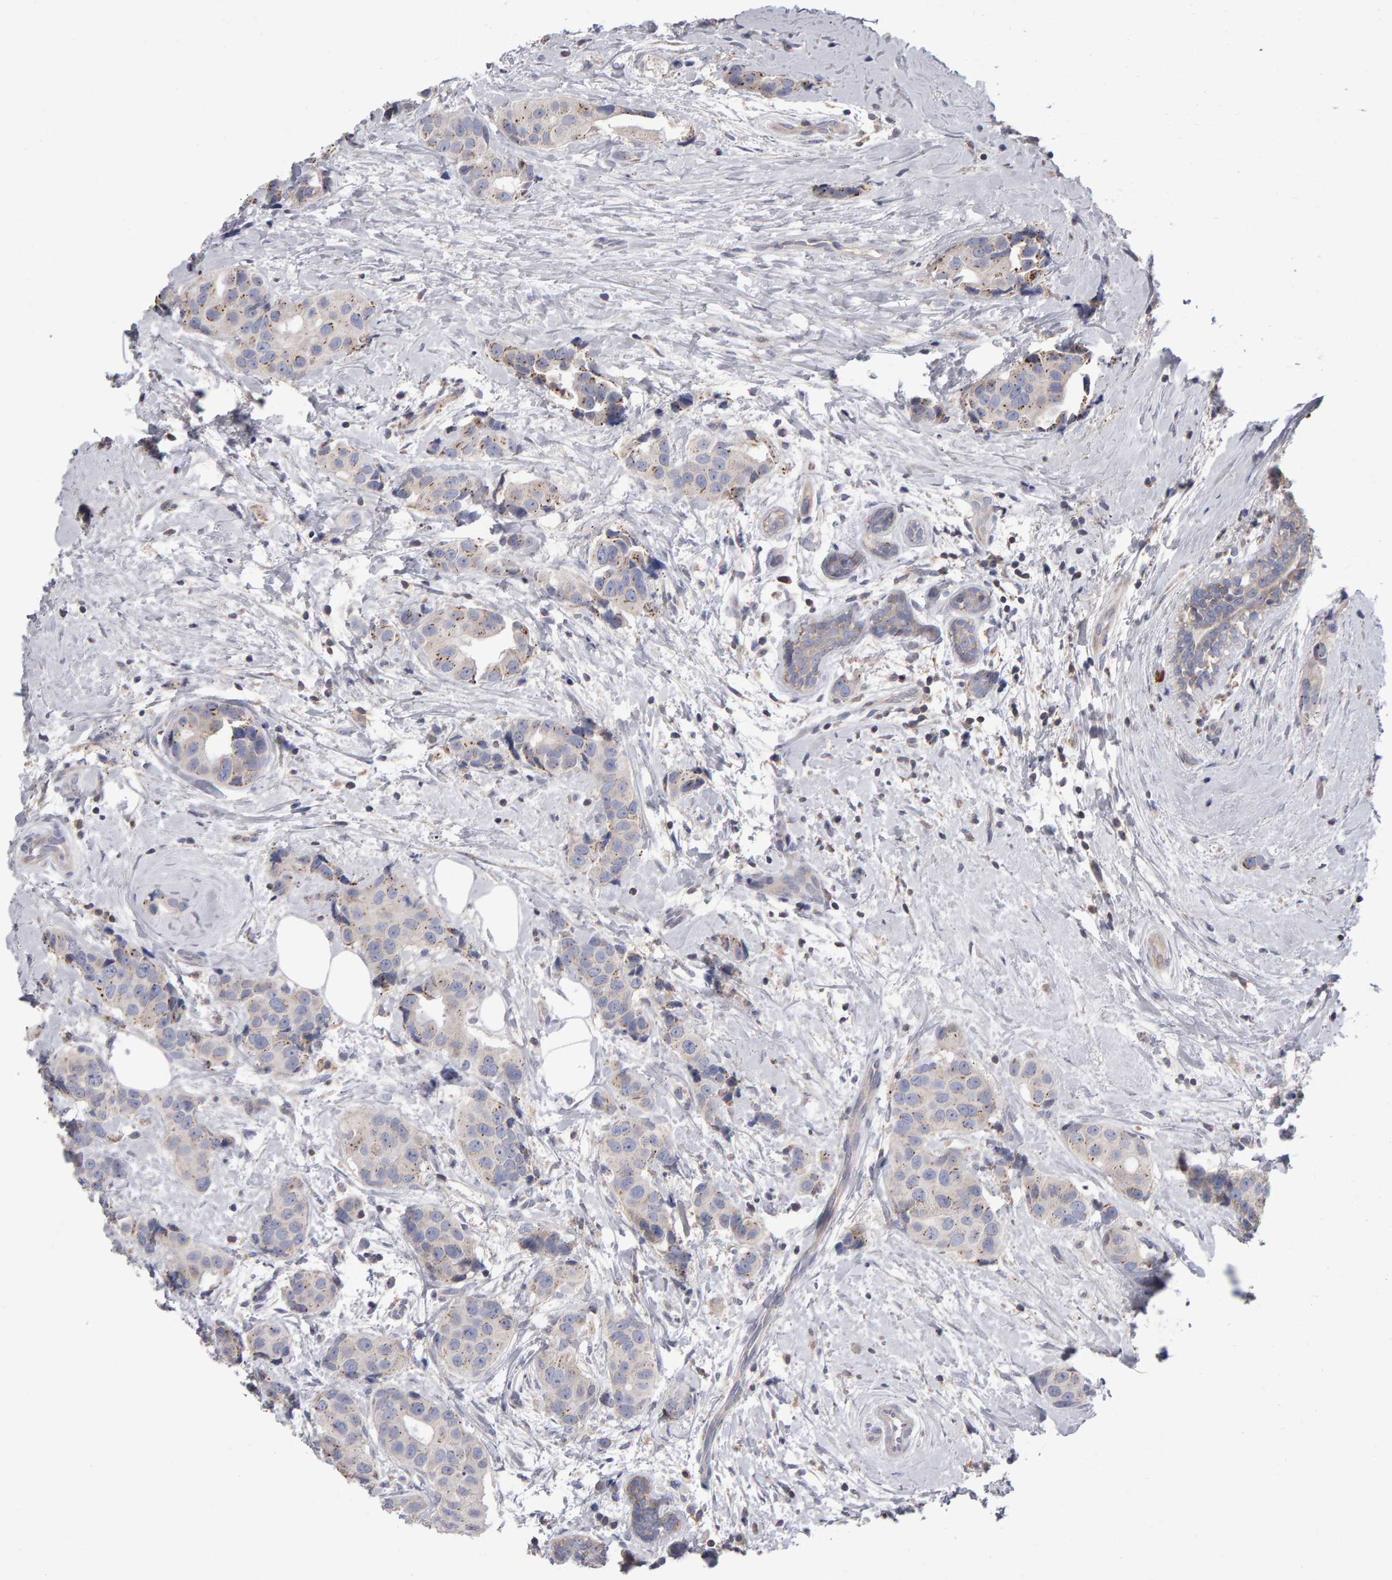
{"staining": {"intensity": "weak", "quantity": "<25%", "location": "cytoplasmic/membranous"}, "tissue": "breast cancer", "cell_type": "Tumor cells", "image_type": "cancer", "snomed": [{"axis": "morphology", "description": "Normal tissue, NOS"}, {"axis": "morphology", "description": "Duct carcinoma"}, {"axis": "topography", "description": "Breast"}], "caption": "High magnification brightfield microscopy of infiltrating ductal carcinoma (breast) stained with DAB (3,3'-diaminobenzidine) (brown) and counterstained with hematoxylin (blue): tumor cells show no significant staining.", "gene": "PGS1", "patient": {"sex": "female", "age": 39}}